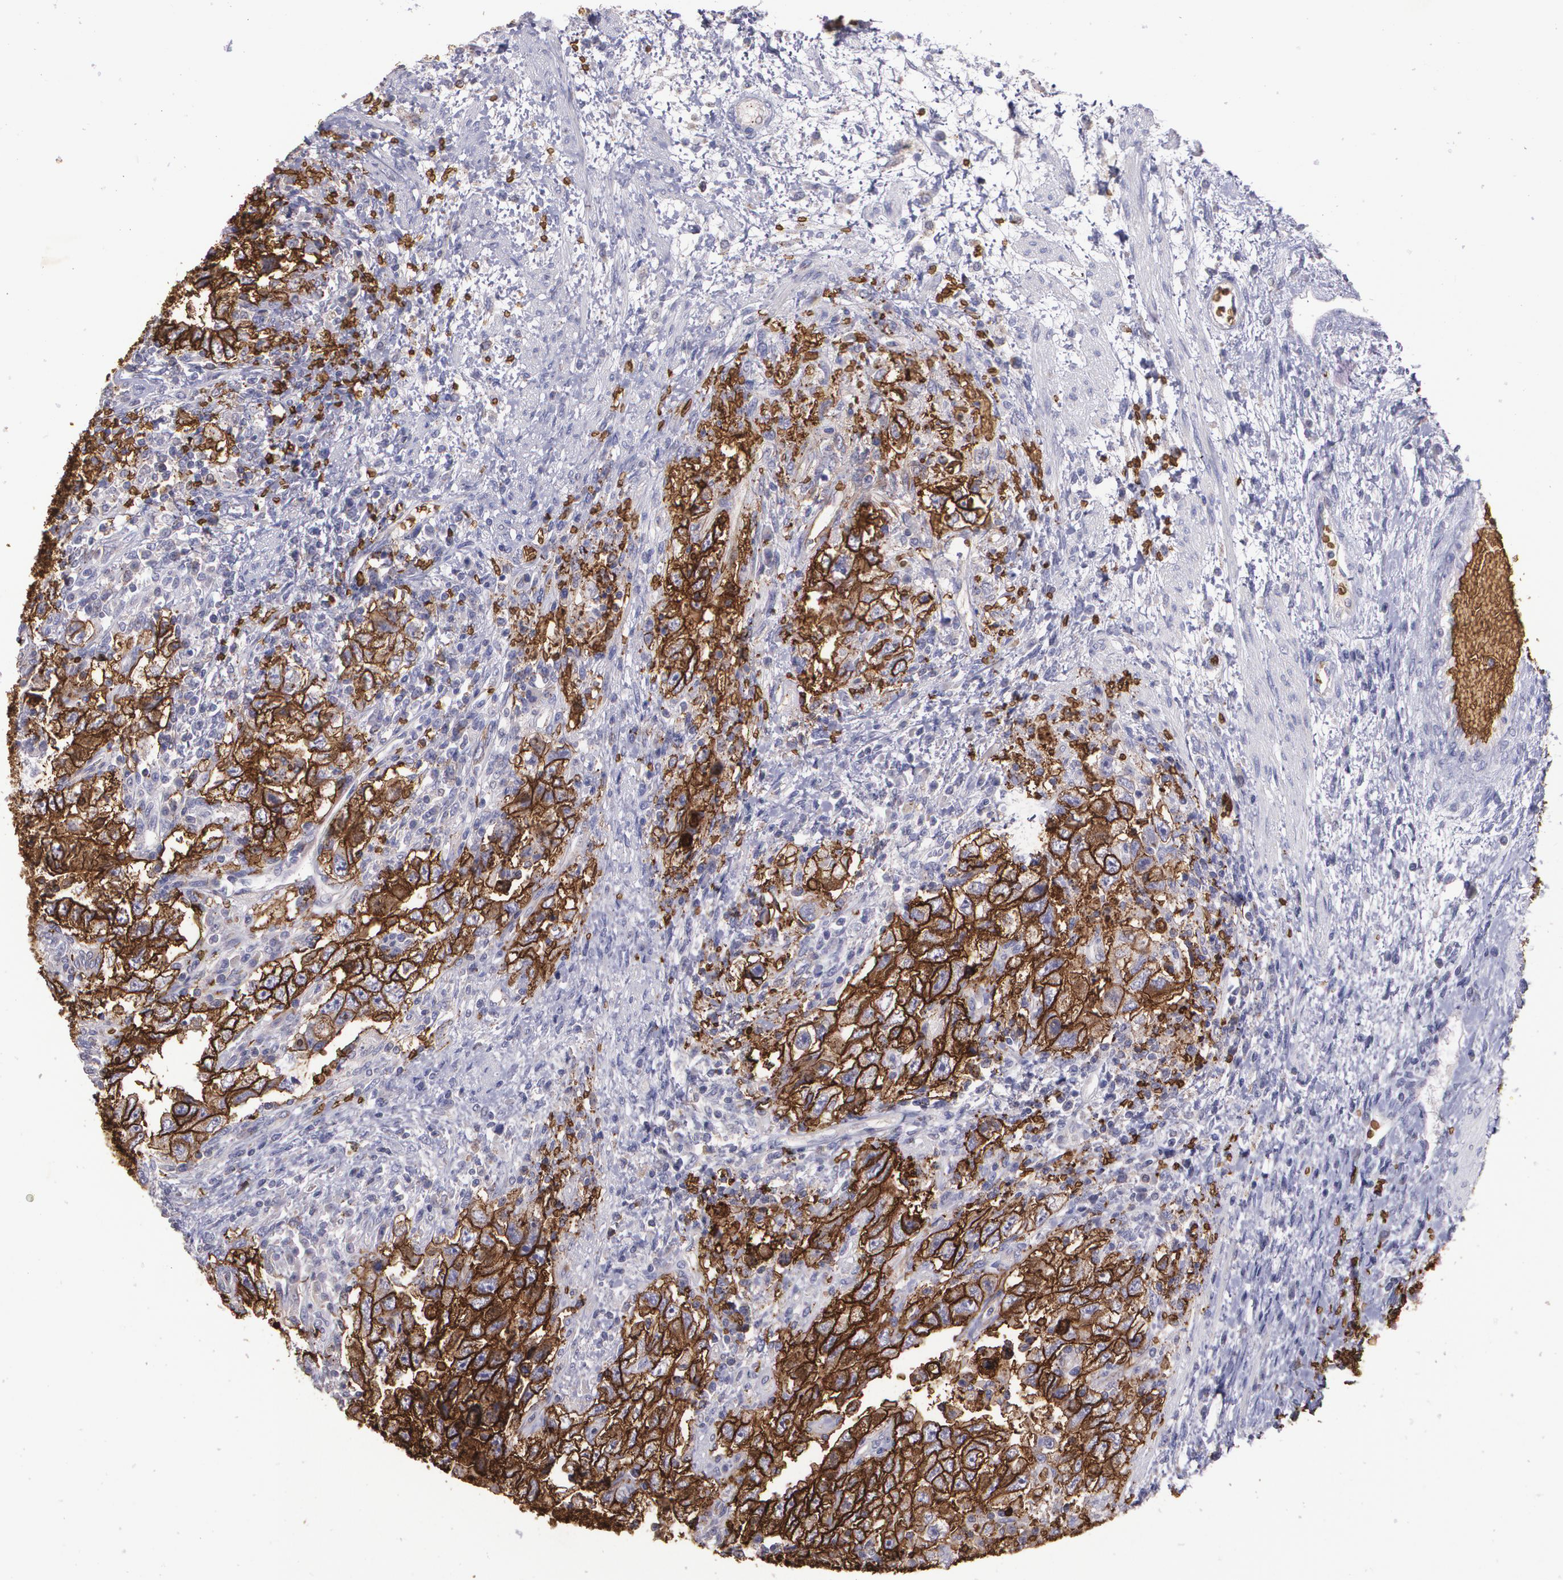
{"staining": {"intensity": "strong", "quantity": ">75%", "location": "cytoplasmic/membranous"}, "tissue": "testis cancer", "cell_type": "Tumor cells", "image_type": "cancer", "snomed": [{"axis": "morphology", "description": "Carcinoma, Embryonal, NOS"}, {"axis": "topography", "description": "Testis"}], "caption": "This is an image of immunohistochemistry (IHC) staining of testis cancer, which shows strong staining in the cytoplasmic/membranous of tumor cells.", "gene": "SLC2A1", "patient": {"sex": "male", "age": 26}}